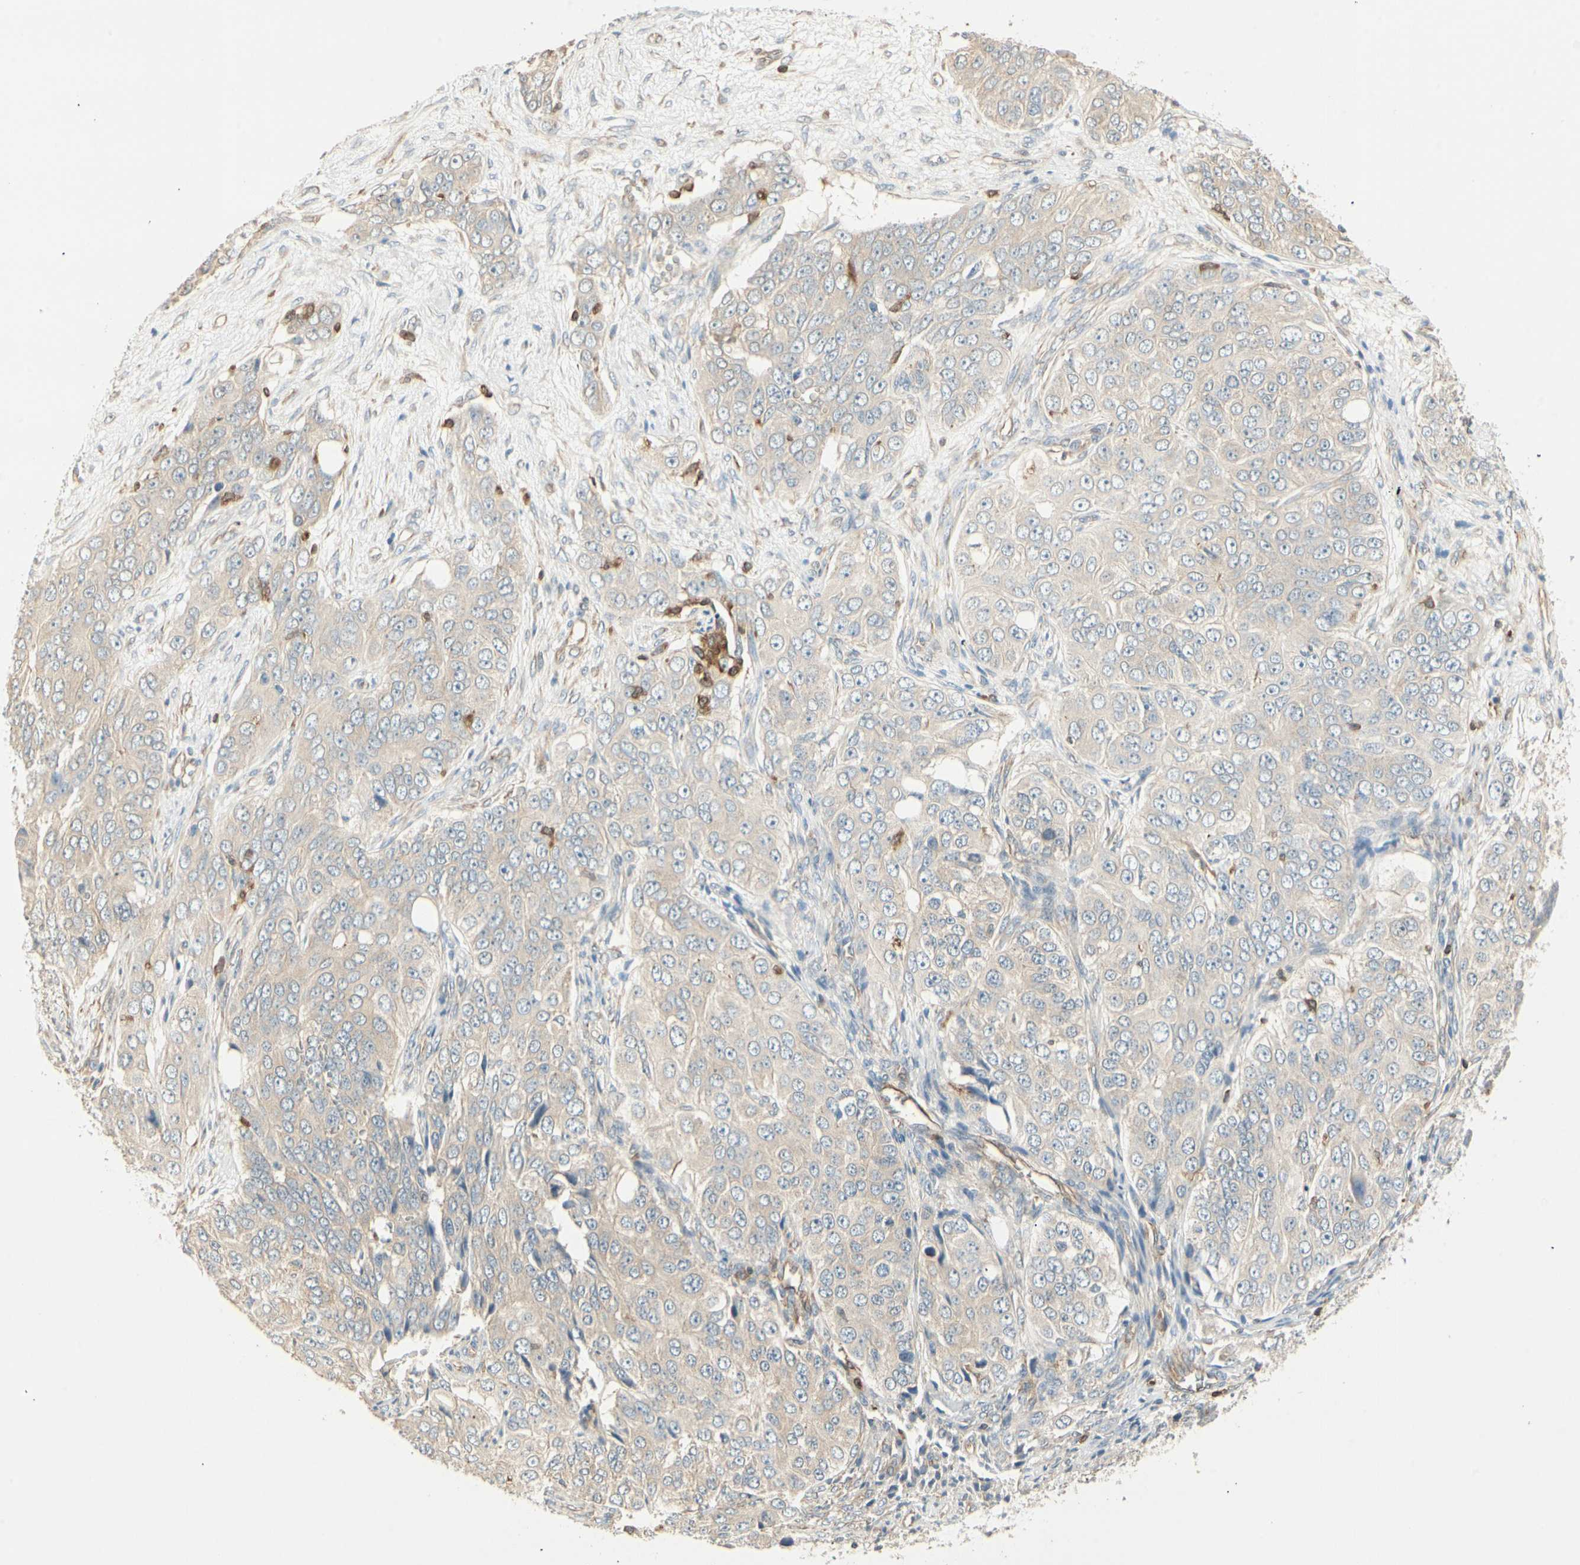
{"staining": {"intensity": "weak", "quantity": ">75%", "location": "cytoplasmic/membranous"}, "tissue": "ovarian cancer", "cell_type": "Tumor cells", "image_type": "cancer", "snomed": [{"axis": "morphology", "description": "Carcinoma, endometroid"}, {"axis": "topography", "description": "Ovary"}], "caption": "A brown stain labels weak cytoplasmic/membranous positivity of a protein in human ovarian endometroid carcinoma tumor cells.", "gene": "CRLF3", "patient": {"sex": "female", "age": 51}}